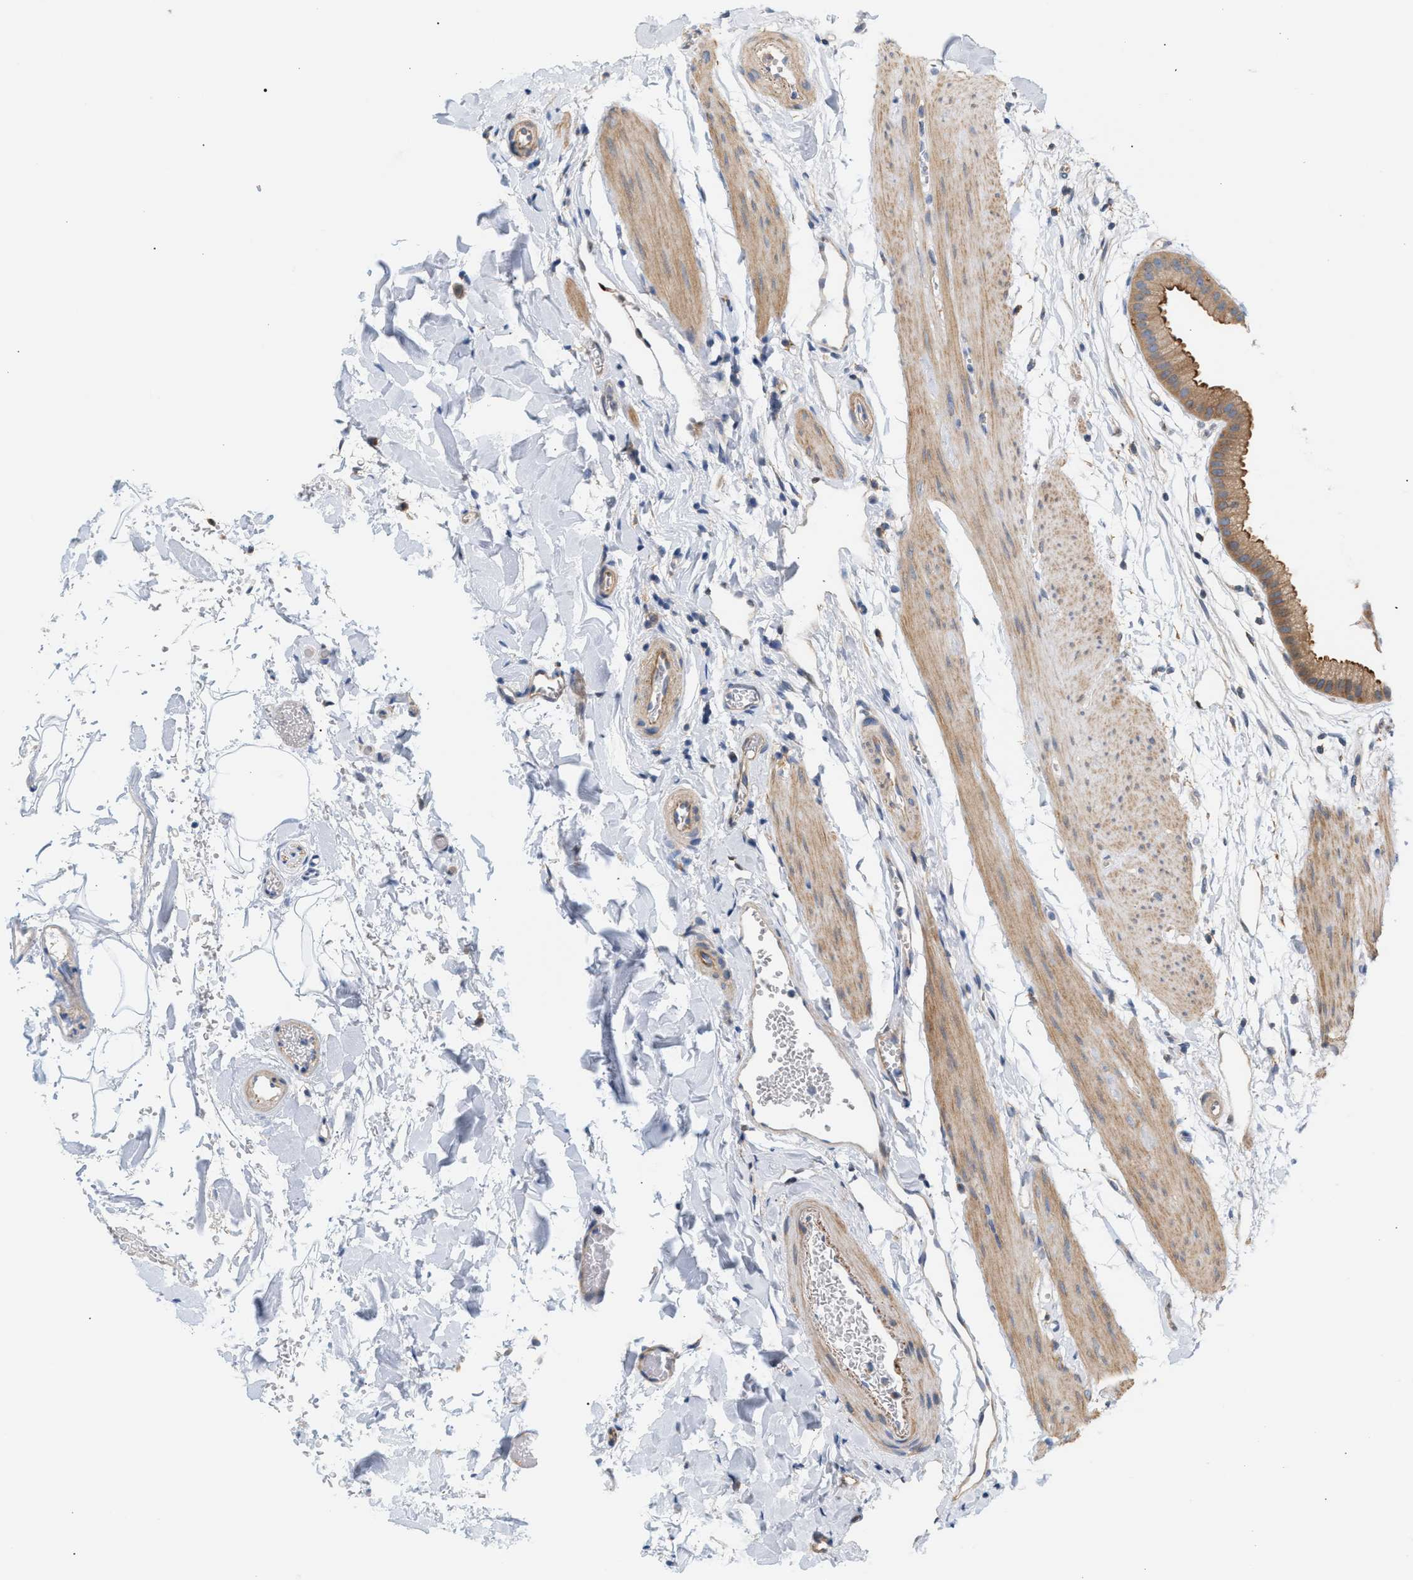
{"staining": {"intensity": "moderate", "quantity": ">75%", "location": "cytoplasmic/membranous"}, "tissue": "gallbladder", "cell_type": "Glandular cells", "image_type": "normal", "snomed": [{"axis": "morphology", "description": "Normal tissue, NOS"}, {"axis": "topography", "description": "Gallbladder"}], "caption": "Protein expression analysis of unremarkable gallbladder displays moderate cytoplasmic/membranous positivity in approximately >75% of glandular cells.", "gene": "LRCH1", "patient": {"sex": "female", "age": 64}}